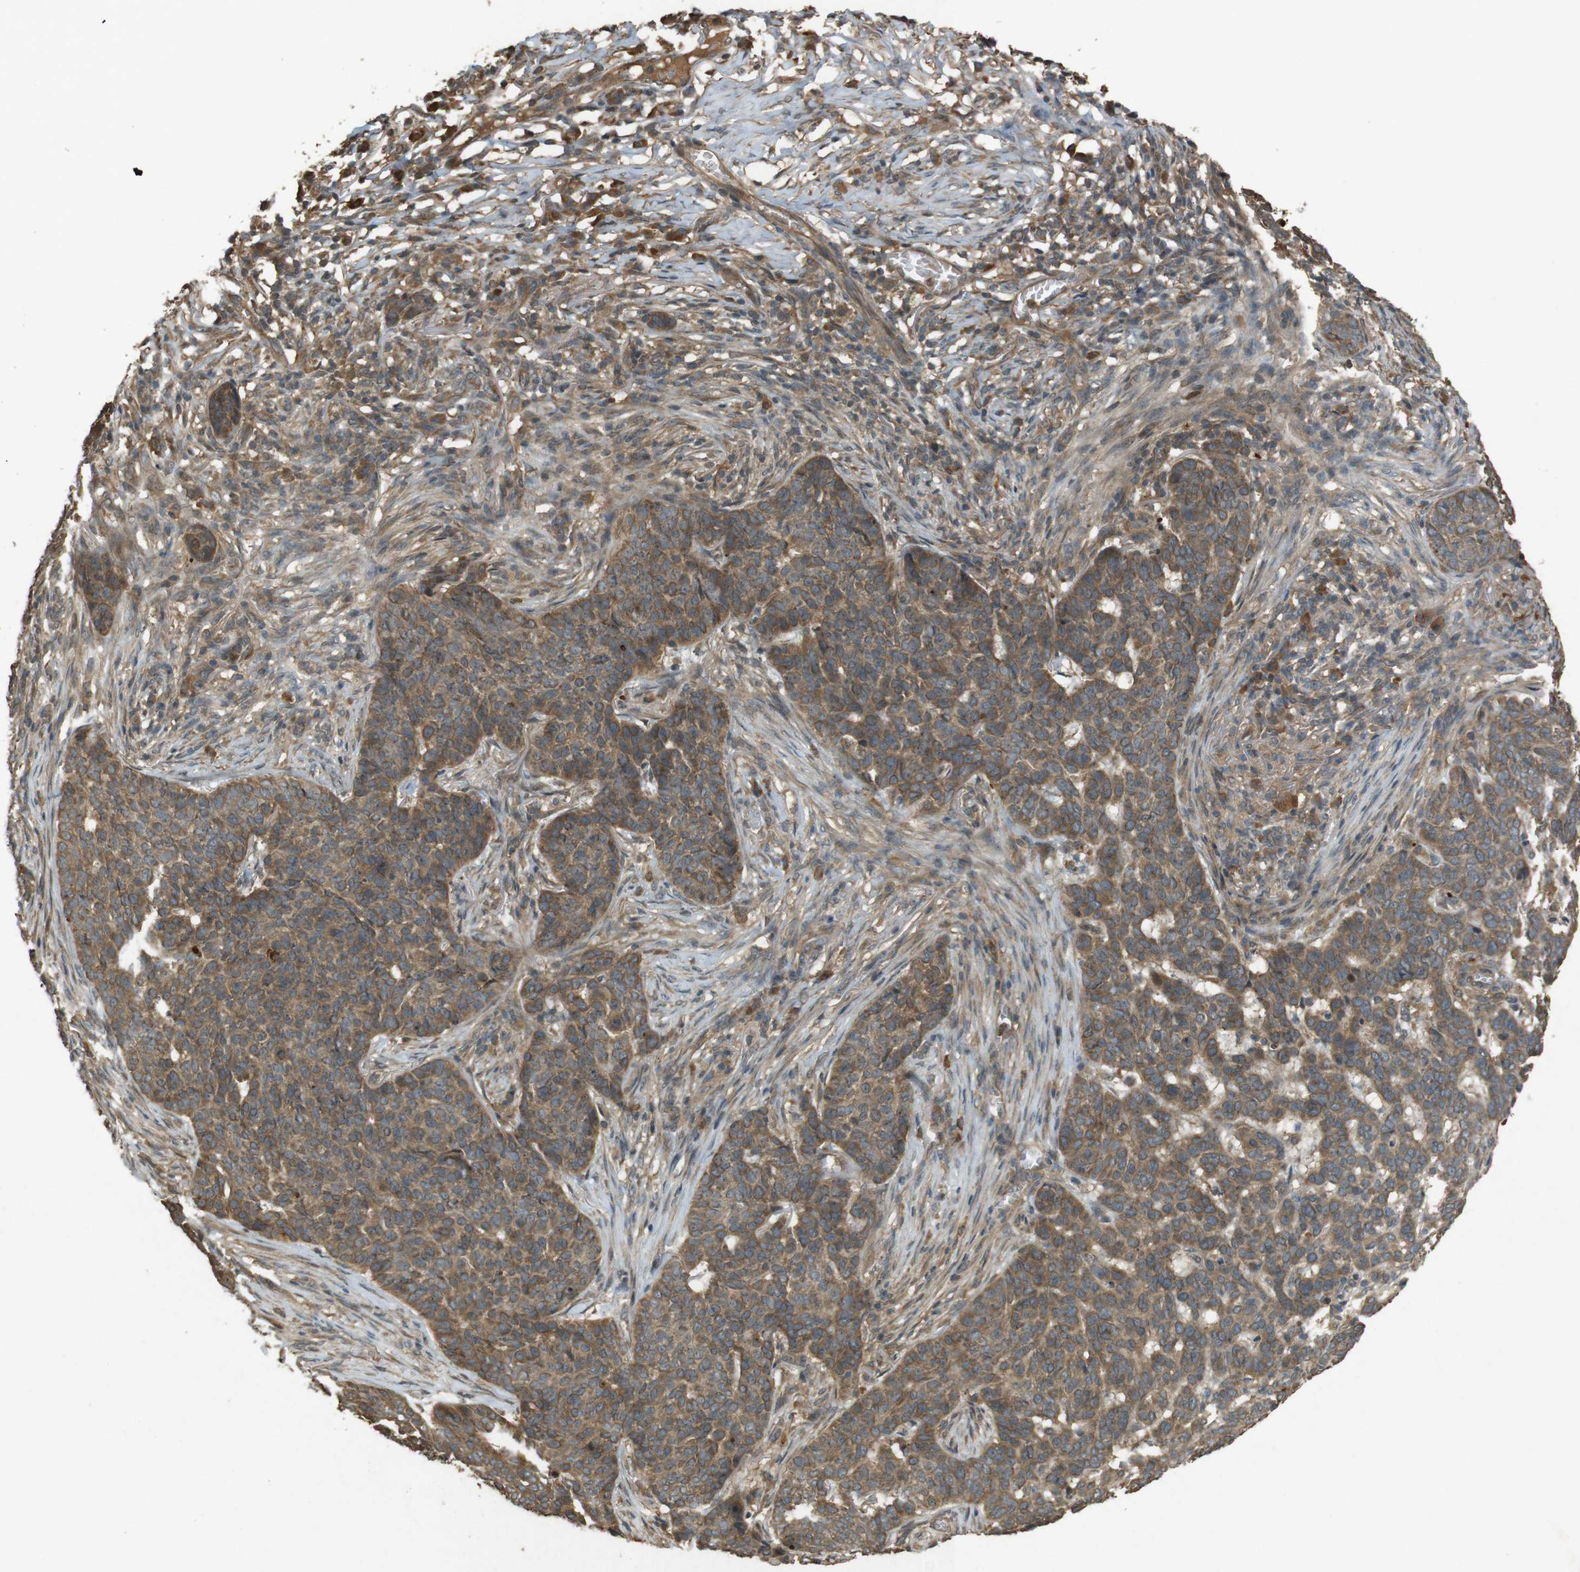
{"staining": {"intensity": "strong", "quantity": ">75%", "location": "cytoplasmic/membranous"}, "tissue": "skin cancer", "cell_type": "Tumor cells", "image_type": "cancer", "snomed": [{"axis": "morphology", "description": "Basal cell carcinoma"}, {"axis": "topography", "description": "Skin"}], "caption": "IHC (DAB) staining of basal cell carcinoma (skin) shows strong cytoplasmic/membranous protein positivity in approximately >75% of tumor cells. The staining is performed using DAB (3,3'-diaminobenzidine) brown chromogen to label protein expression. The nuclei are counter-stained blue using hematoxylin.", "gene": "TAP1", "patient": {"sex": "male", "age": 85}}